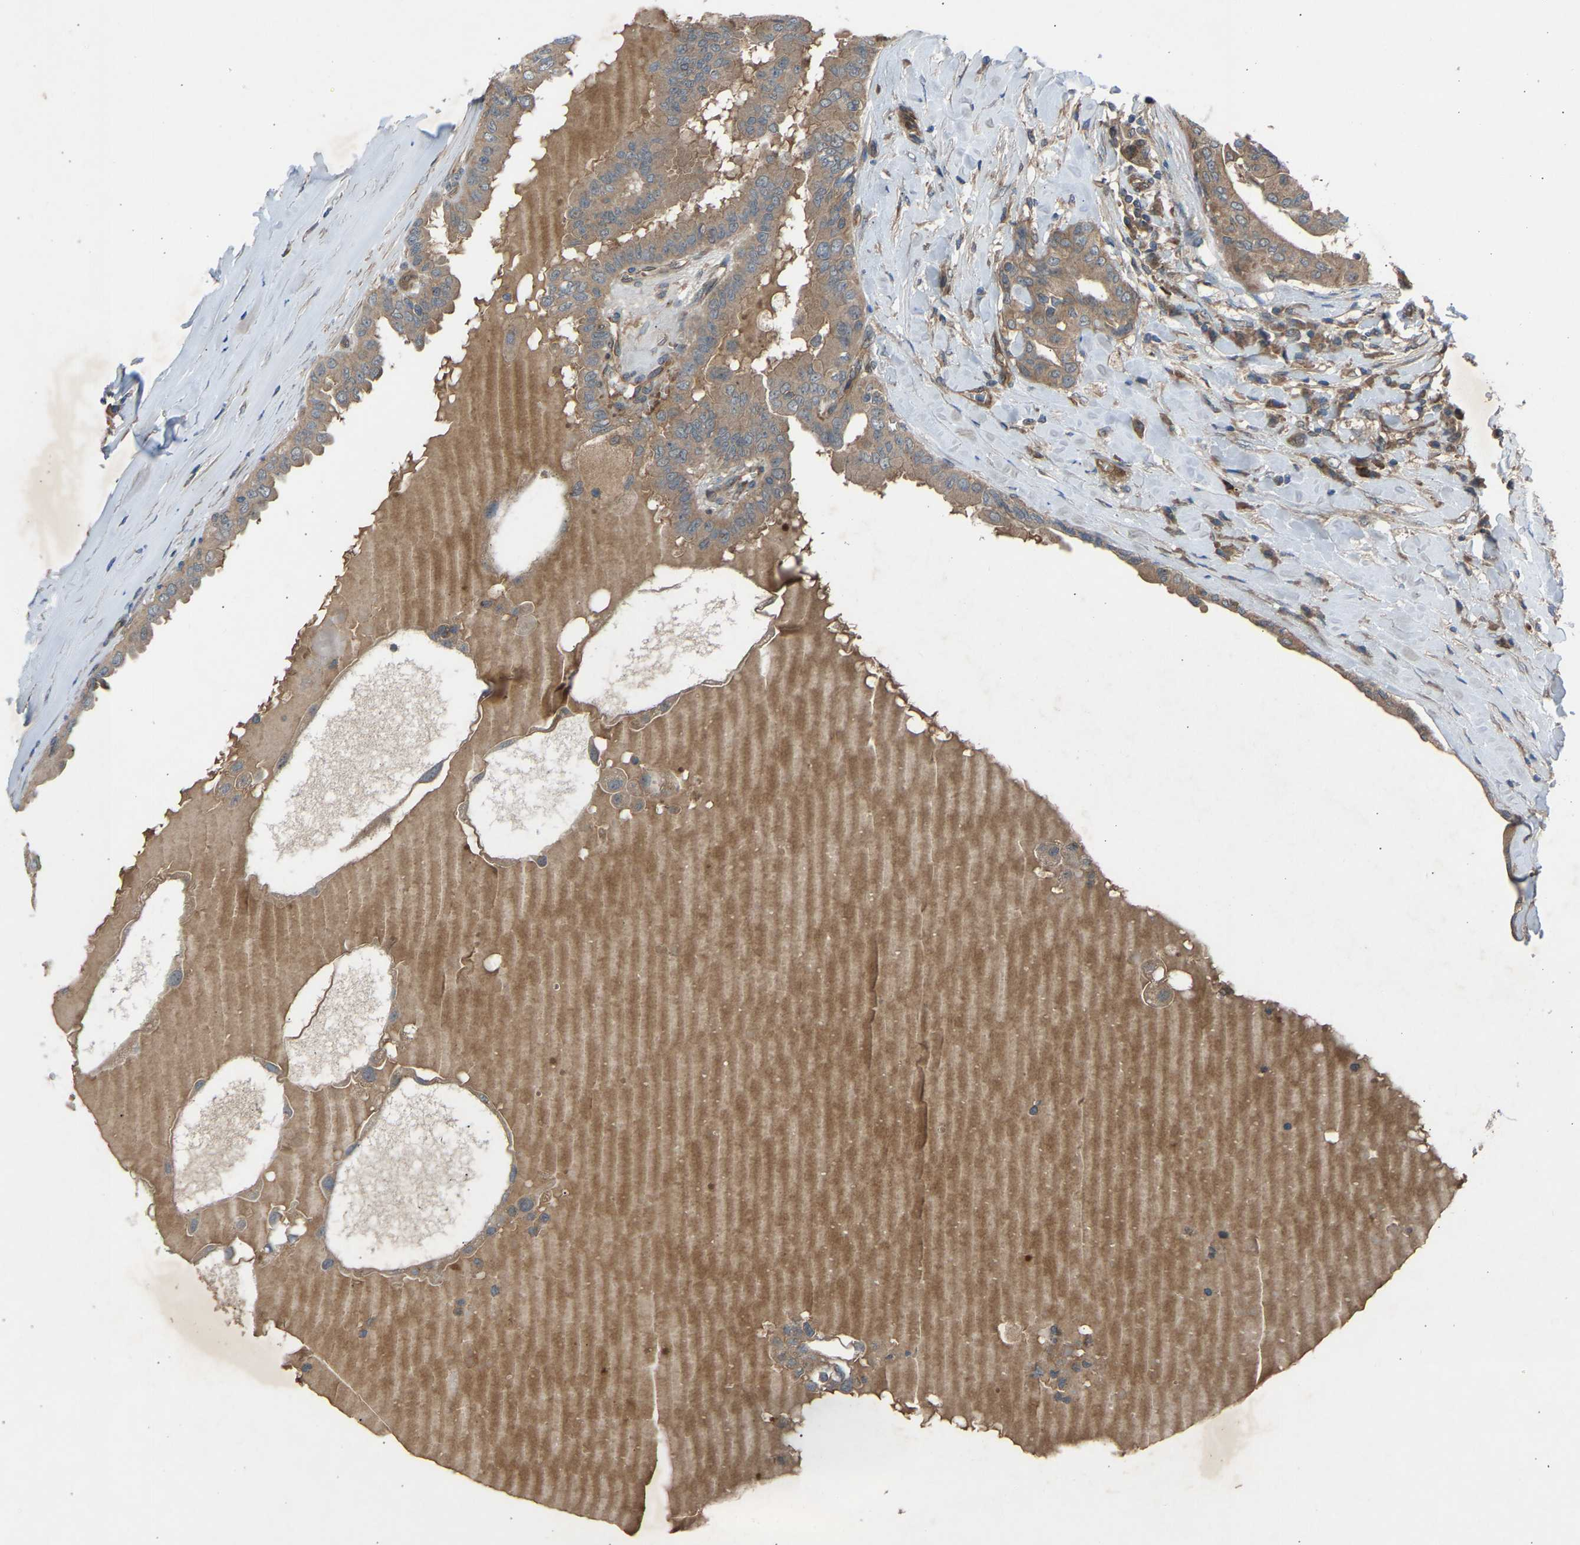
{"staining": {"intensity": "moderate", "quantity": ">75%", "location": "cytoplasmic/membranous"}, "tissue": "thyroid cancer", "cell_type": "Tumor cells", "image_type": "cancer", "snomed": [{"axis": "morphology", "description": "Papillary adenocarcinoma, NOS"}, {"axis": "topography", "description": "Thyroid gland"}], "caption": "A brown stain highlights moderate cytoplasmic/membranous expression of a protein in human papillary adenocarcinoma (thyroid) tumor cells. (Brightfield microscopy of DAB IHC at high magnification).", "gene": "GAS2L1", "patient": {"sex": "male", "age": 33}}